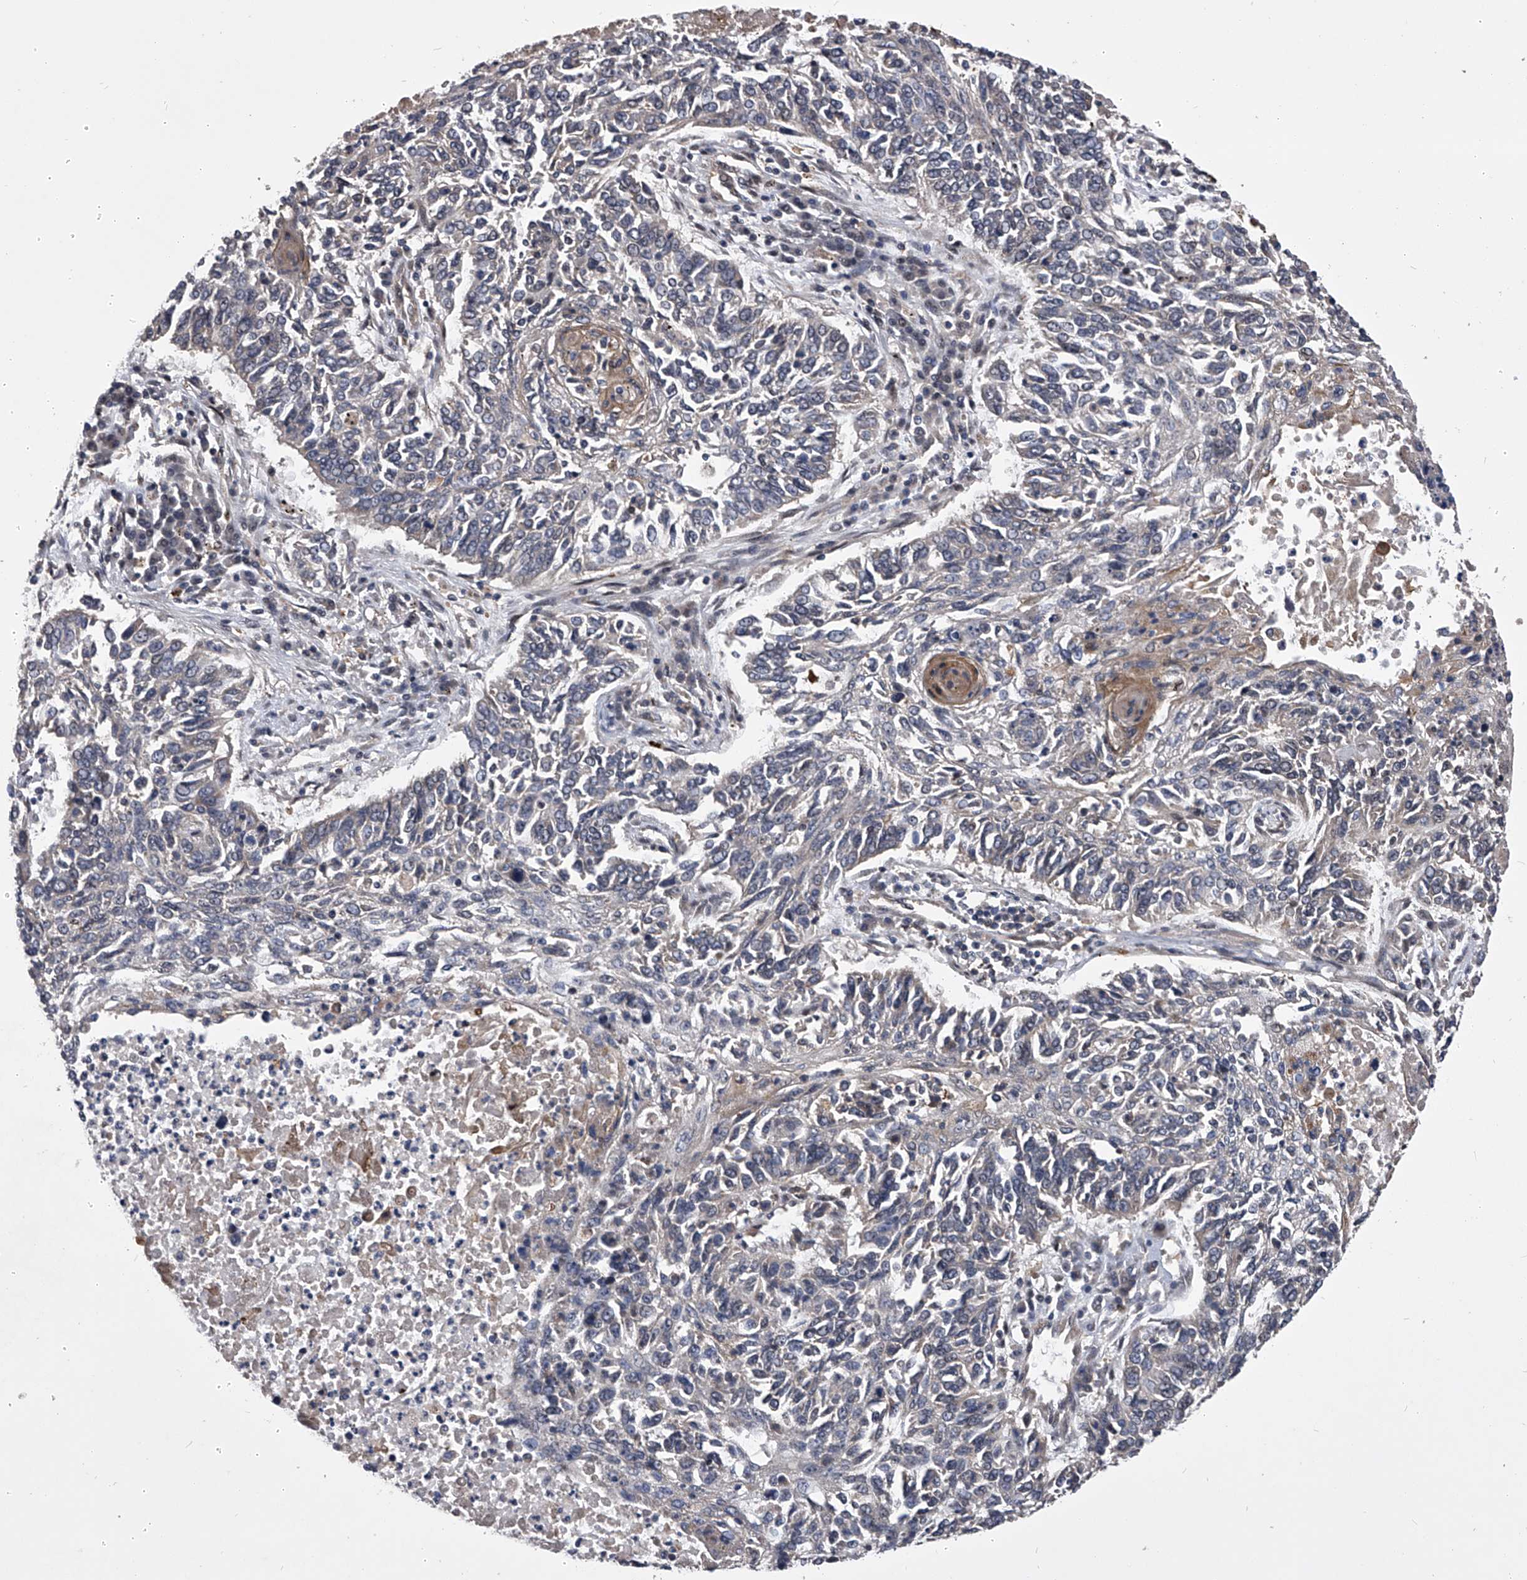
{"staining": {"intensity": "negative", "quantity": "none", "location": "none"}, "tissue": "lung cancer", "cell_type": "Tumor cells", "image_type": "cancer", "snomed": [{"axis": "morphology", "description": "Normal tissue, NOS"}, {"axis": "morphology", "description": "Squamous cell carcinoma, NOS"}, {"axis": "topography", "description": "Cartilage tissue"}, {"axis": "topography", "description": "Bronchus"}, {"axis": "topography", "description": "Lung"}], "caption": "IHC micrograph of squamous cell carcinoma (lung) stained for a protein (brown), which demonstrates no staining in tumor cells. (DAB immunohistochemistry, high magnification).", "gene": "CMTR1", "patient": {"sex": "female", "age": 49}}